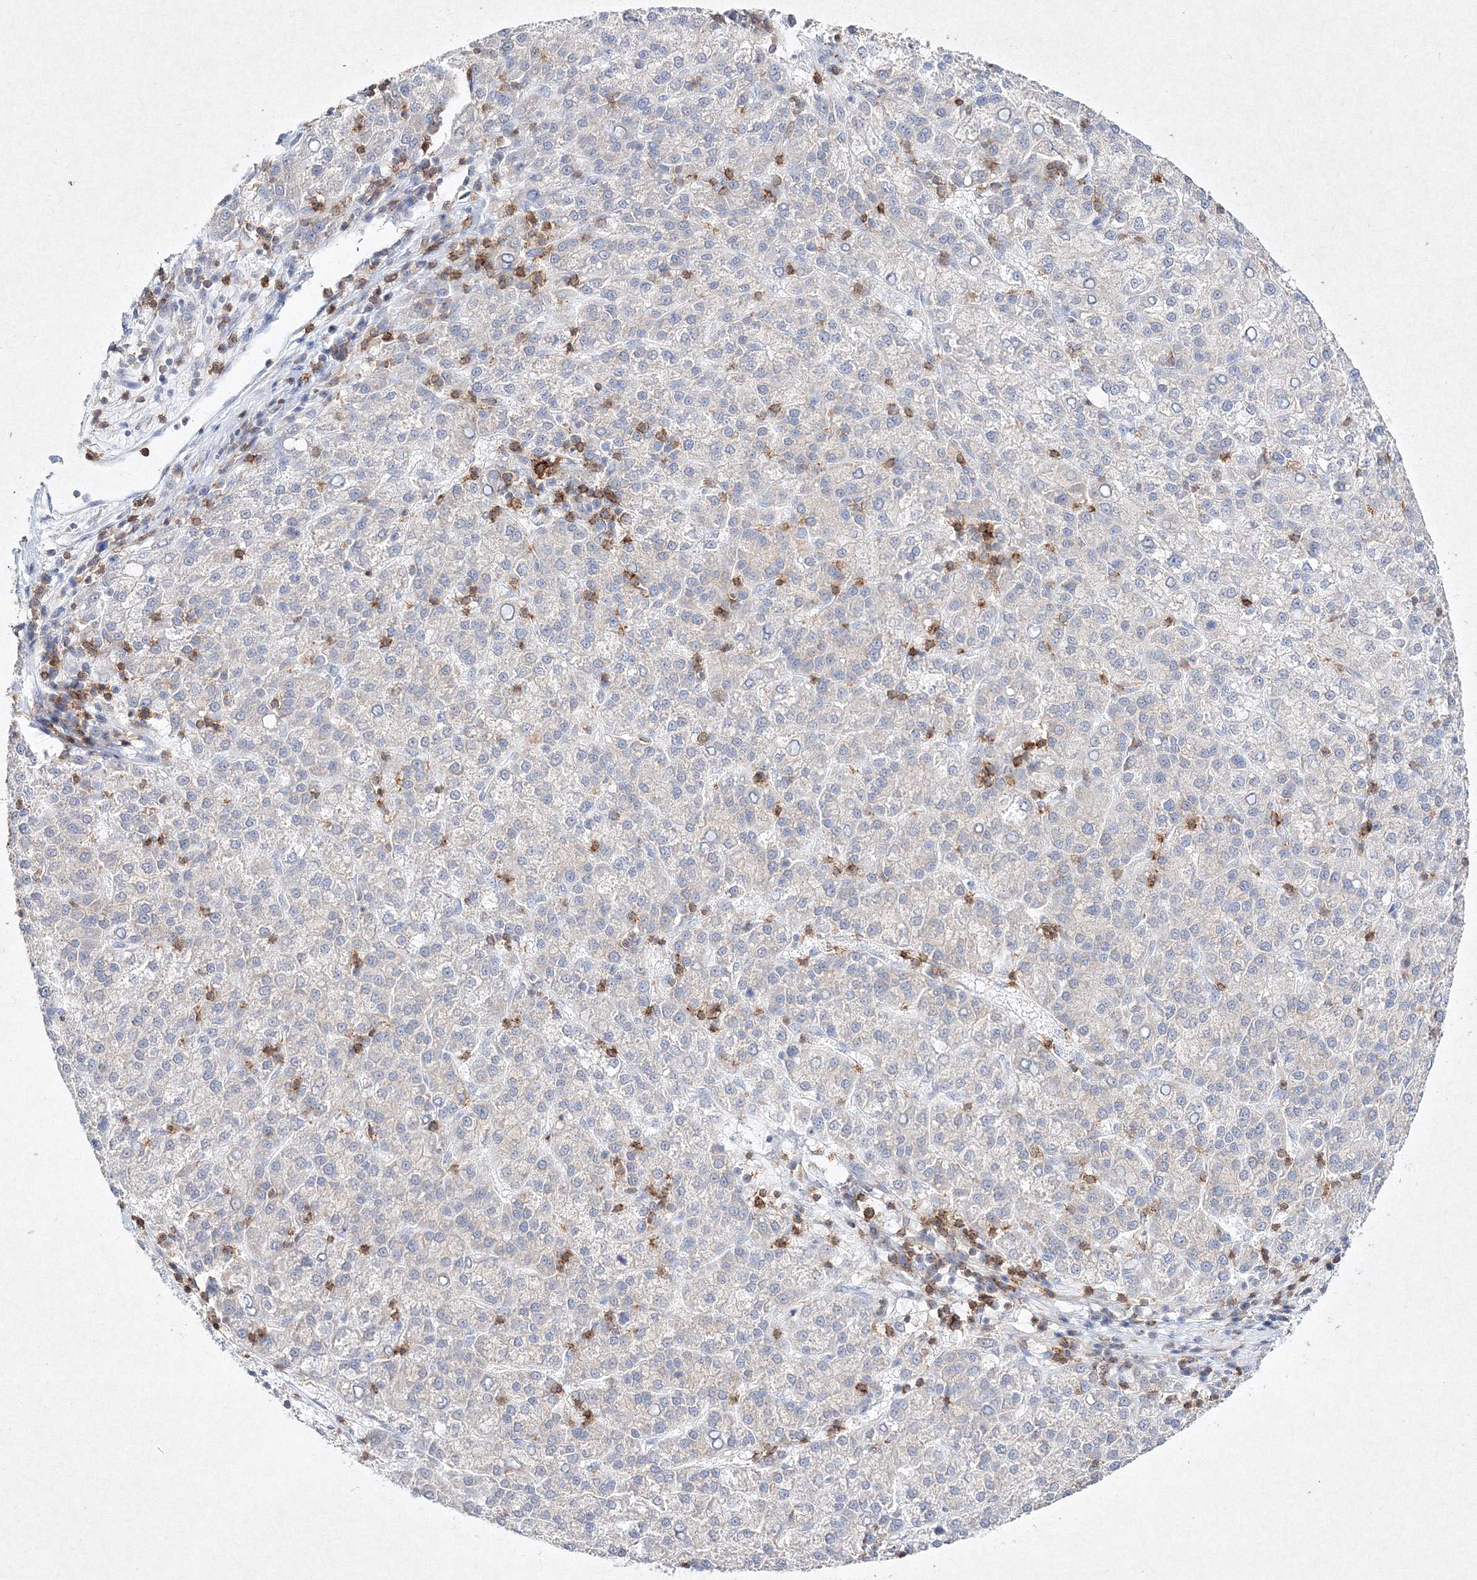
{"staining": {"intensity": "negative", "quantity": "none", "location": "none"}, "tissue": "liver cancer", "cell_type": "Tumor cells", "image_type": "cancer", "snomed": [{"axis": "morphology", "description": "Carcinoma, Hepatocellular, NOS"}, {"axis": "topography", "description": "Liver"}], "caption": "Immunohistochemistry (IHC) photomicrograph of liver cancer stained for a protein (brown), which demonstrates no positivity in tumor cells. (DAB immunohistochemistry (IHC), high magnification).", "gene": "HCST", "patient": {"sex": "female", "age": 58}}